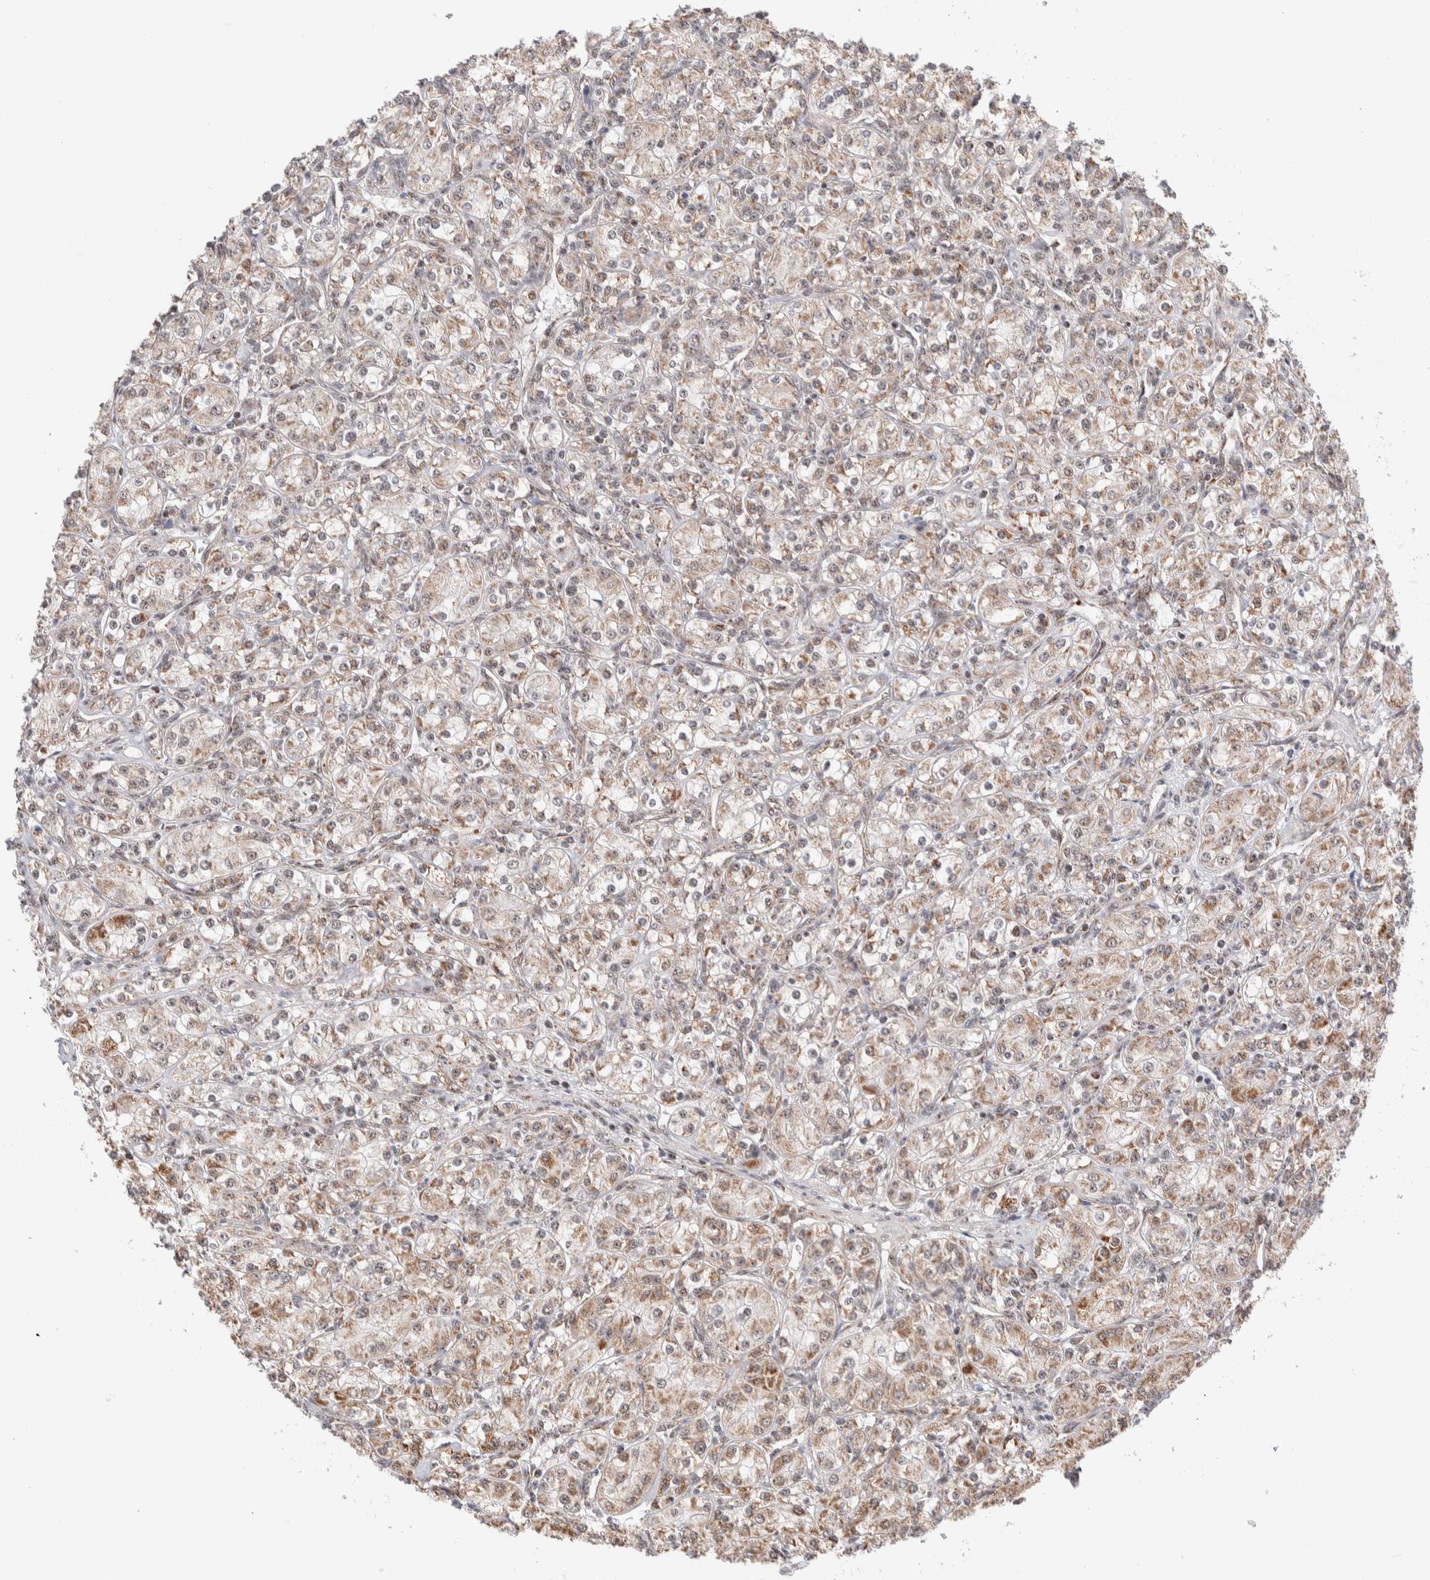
{"staining": {"intensity": "weak", "quantity": ">75%", "location": "cytoplasmic/membranous,nuclear"}, "tissue": "renal cancer", "cell_type": "Tumor cells", "image_type": "cancer", "snomed": [{"axis": "morphology", "description": "Adenocarcinoma, NOS"}, {"axis": "topography", "description": "Kidney"}], "caption": "This micrograph shows immunohistochemistry staining of human renal cancer, with low weak cytoplasmic/membranous and nuclear staining in about >75% of tumor cells.", "gene": "ZNF695", "patient": {"sex": "male", "age": 77}}